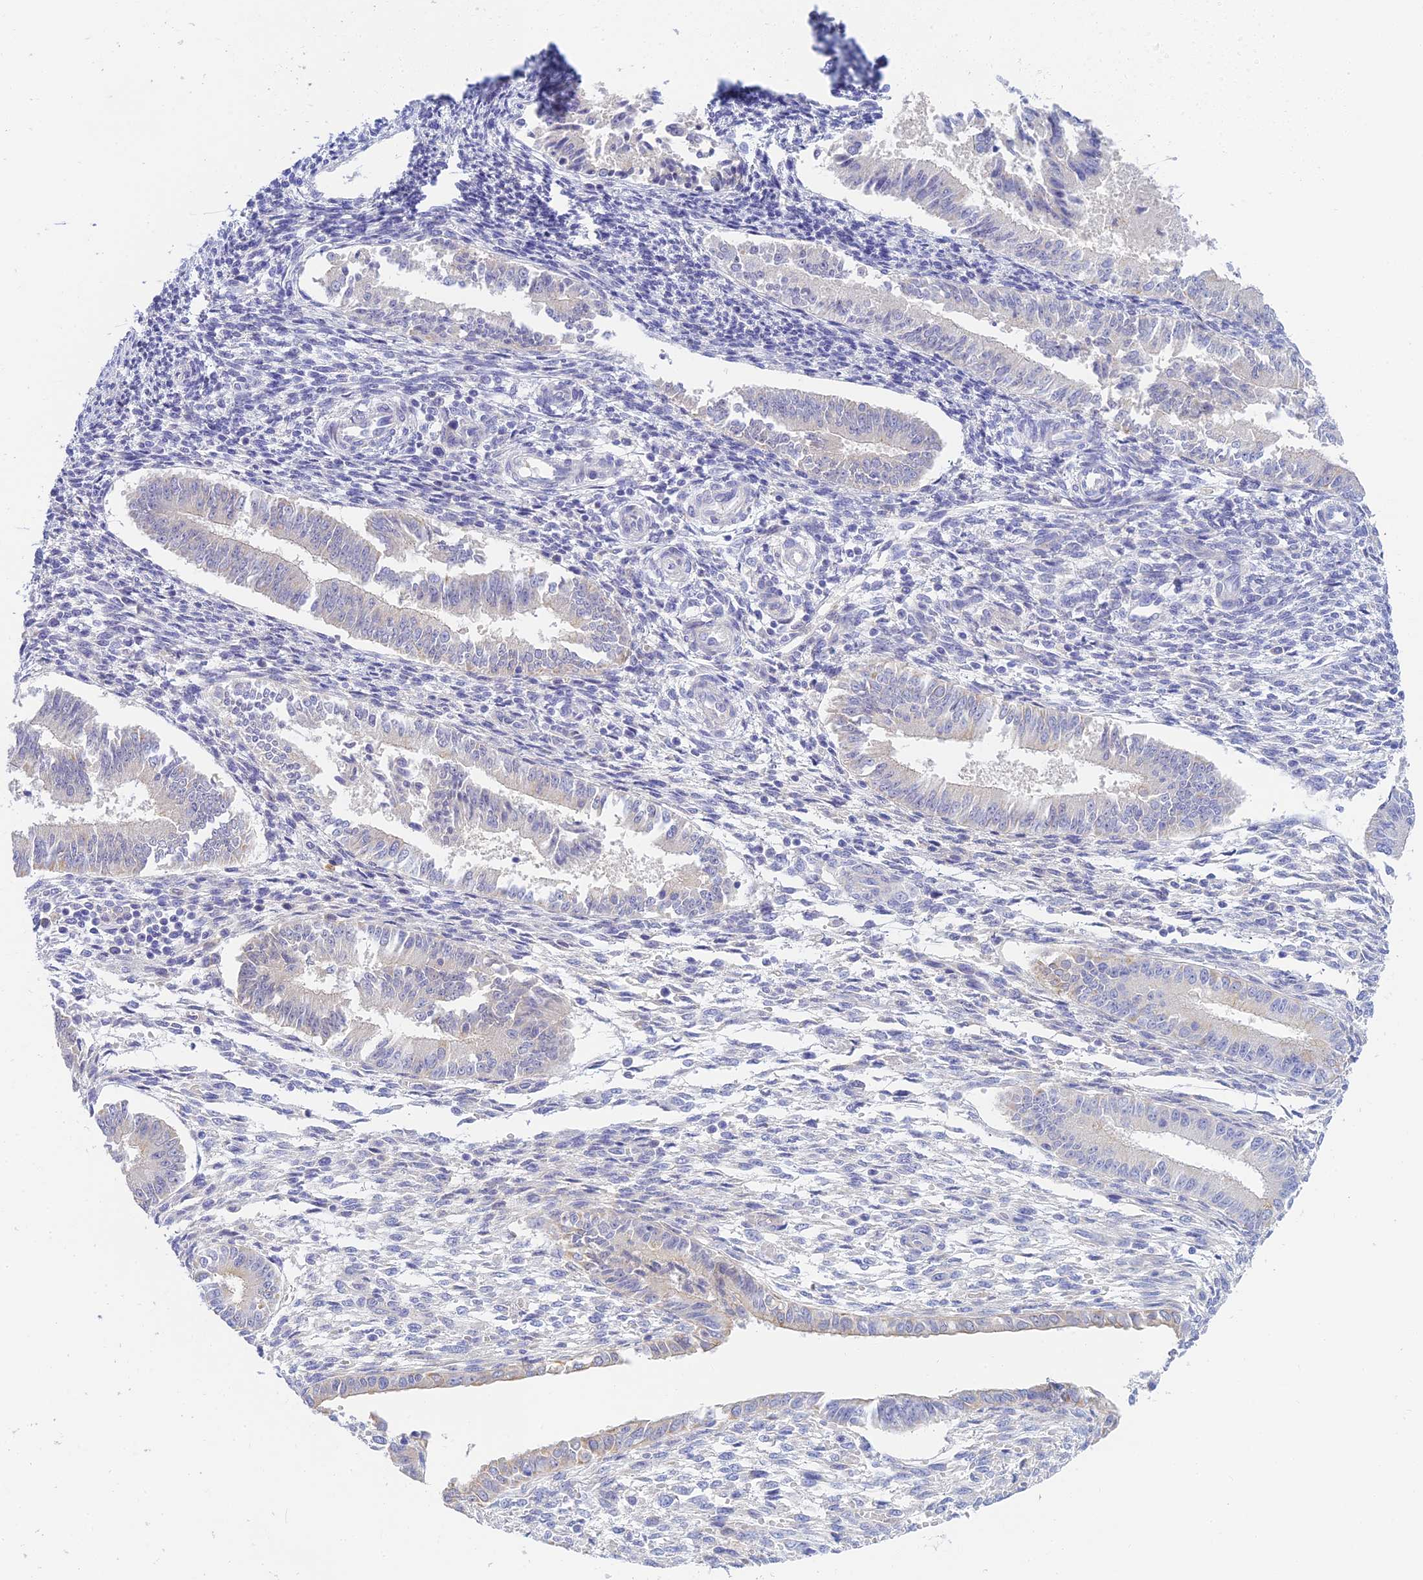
{"staining": {"intensity": "negative", "quantity": "none", "location": "none"}, "tissue": "endometrium", "cell_type": "Cells in endometrial stroma", "image_type": "normal", "snomed": [{"axis": "morphology", "description": "Normal tissue, NOS"}, {"axis": "topography", "description": "Uterus"}, {"axis": "topography", "description": "Endometrium"}], "caption": "This is an immunohistochemistry histopathology image of normal human endometrium. There is no positivity in cells in endometrial stroma.", "gene": "INTS13", "patient": {"sex": "female", "age": 48}}